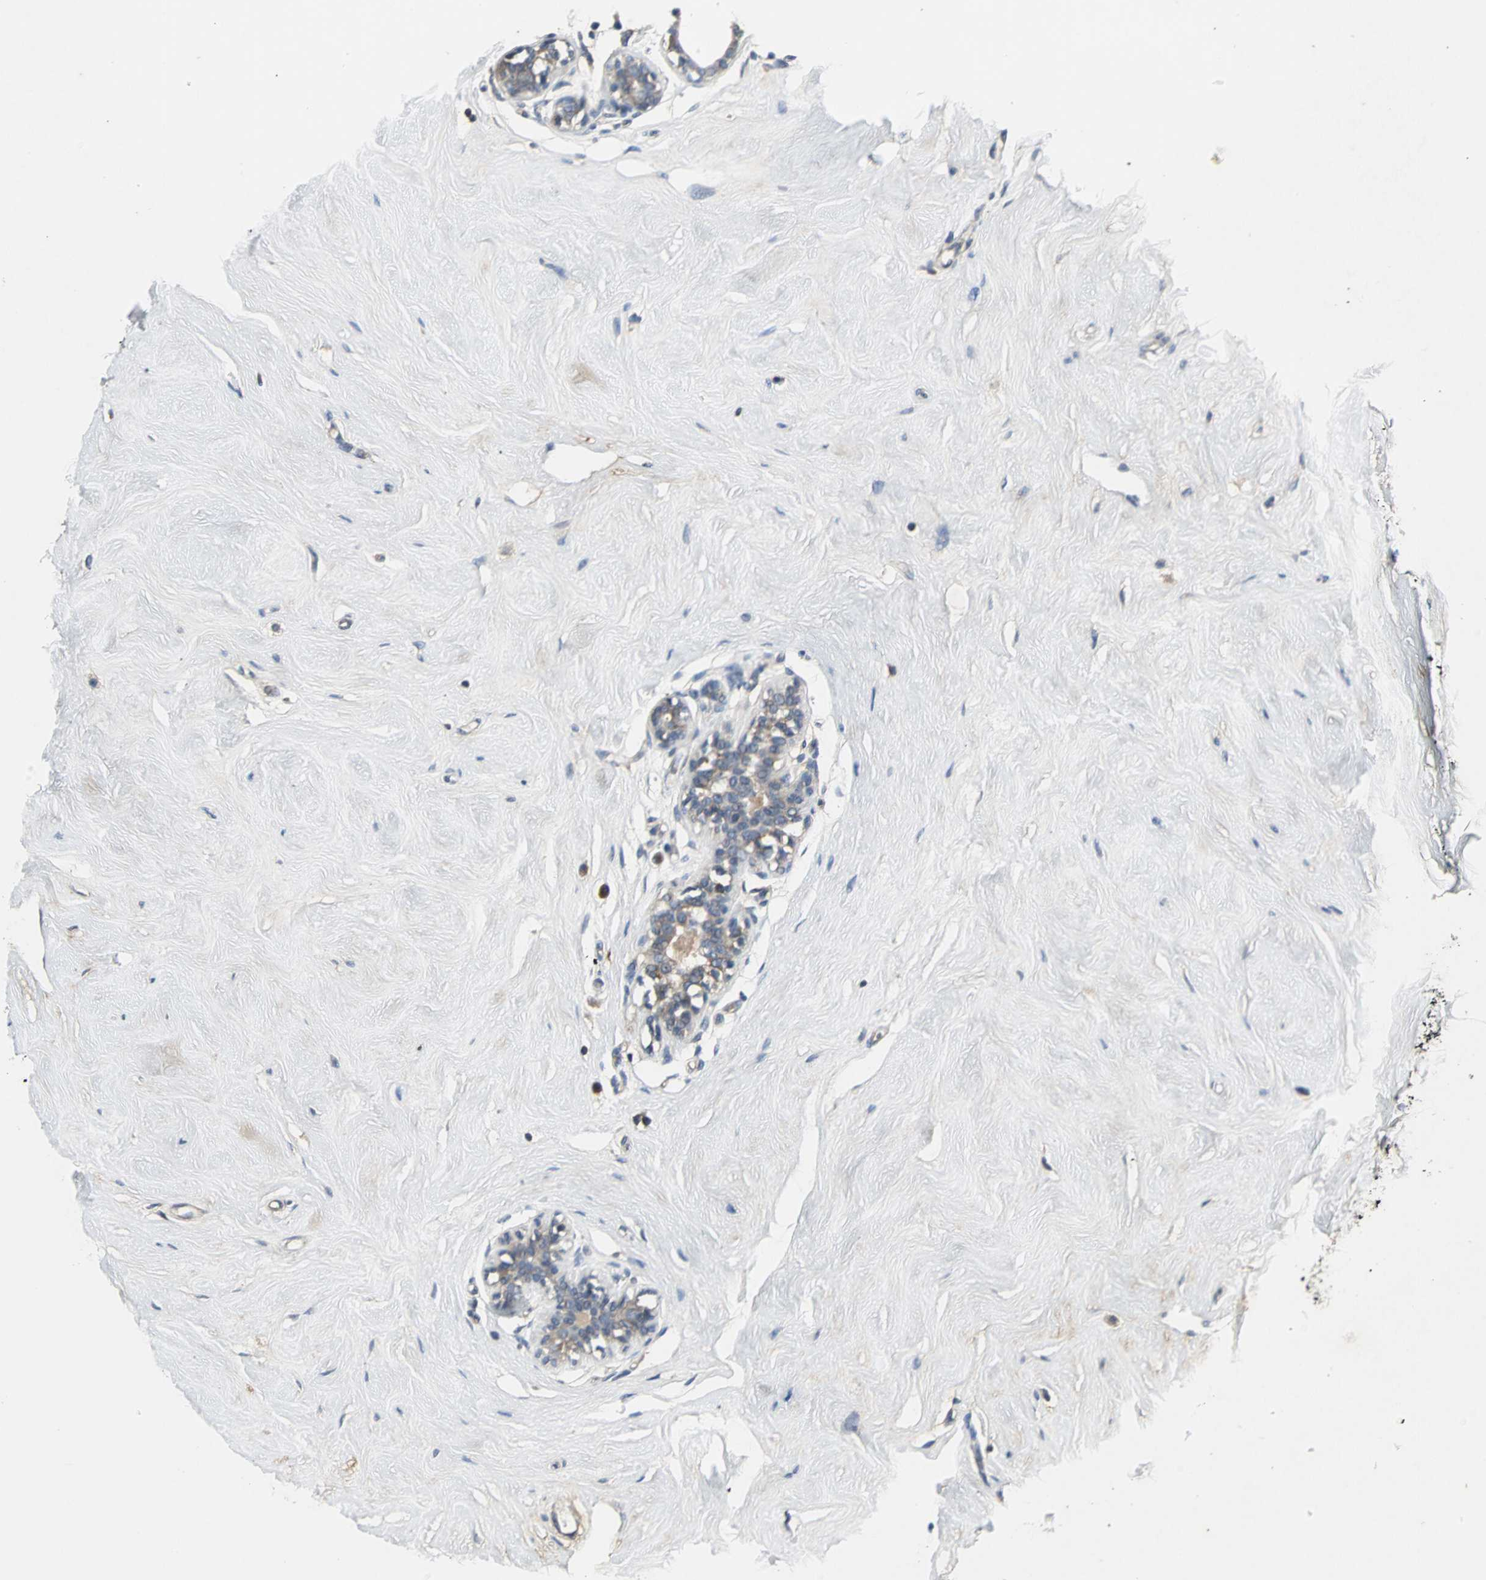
{"staining": {"intensity": "negative", "quantity": "none", "location": "none"}, "tissue": "breast", "cell_type": "Adipocytes", "image_type": "normal", "snomed": [{"axis": "morphology", "description": "Normal tissue, NOS"}, {"axis": "topography", "description": "Breast"}], "caption": "Immunohistochemistry histopathology image of unremarkable breast: breast stained with DAB (3,3'-diaminobenzidine) shows no significant protein expression in adipocytes.", "gene": "IRF3", "patient": {"sex": "female", "age": 23}}